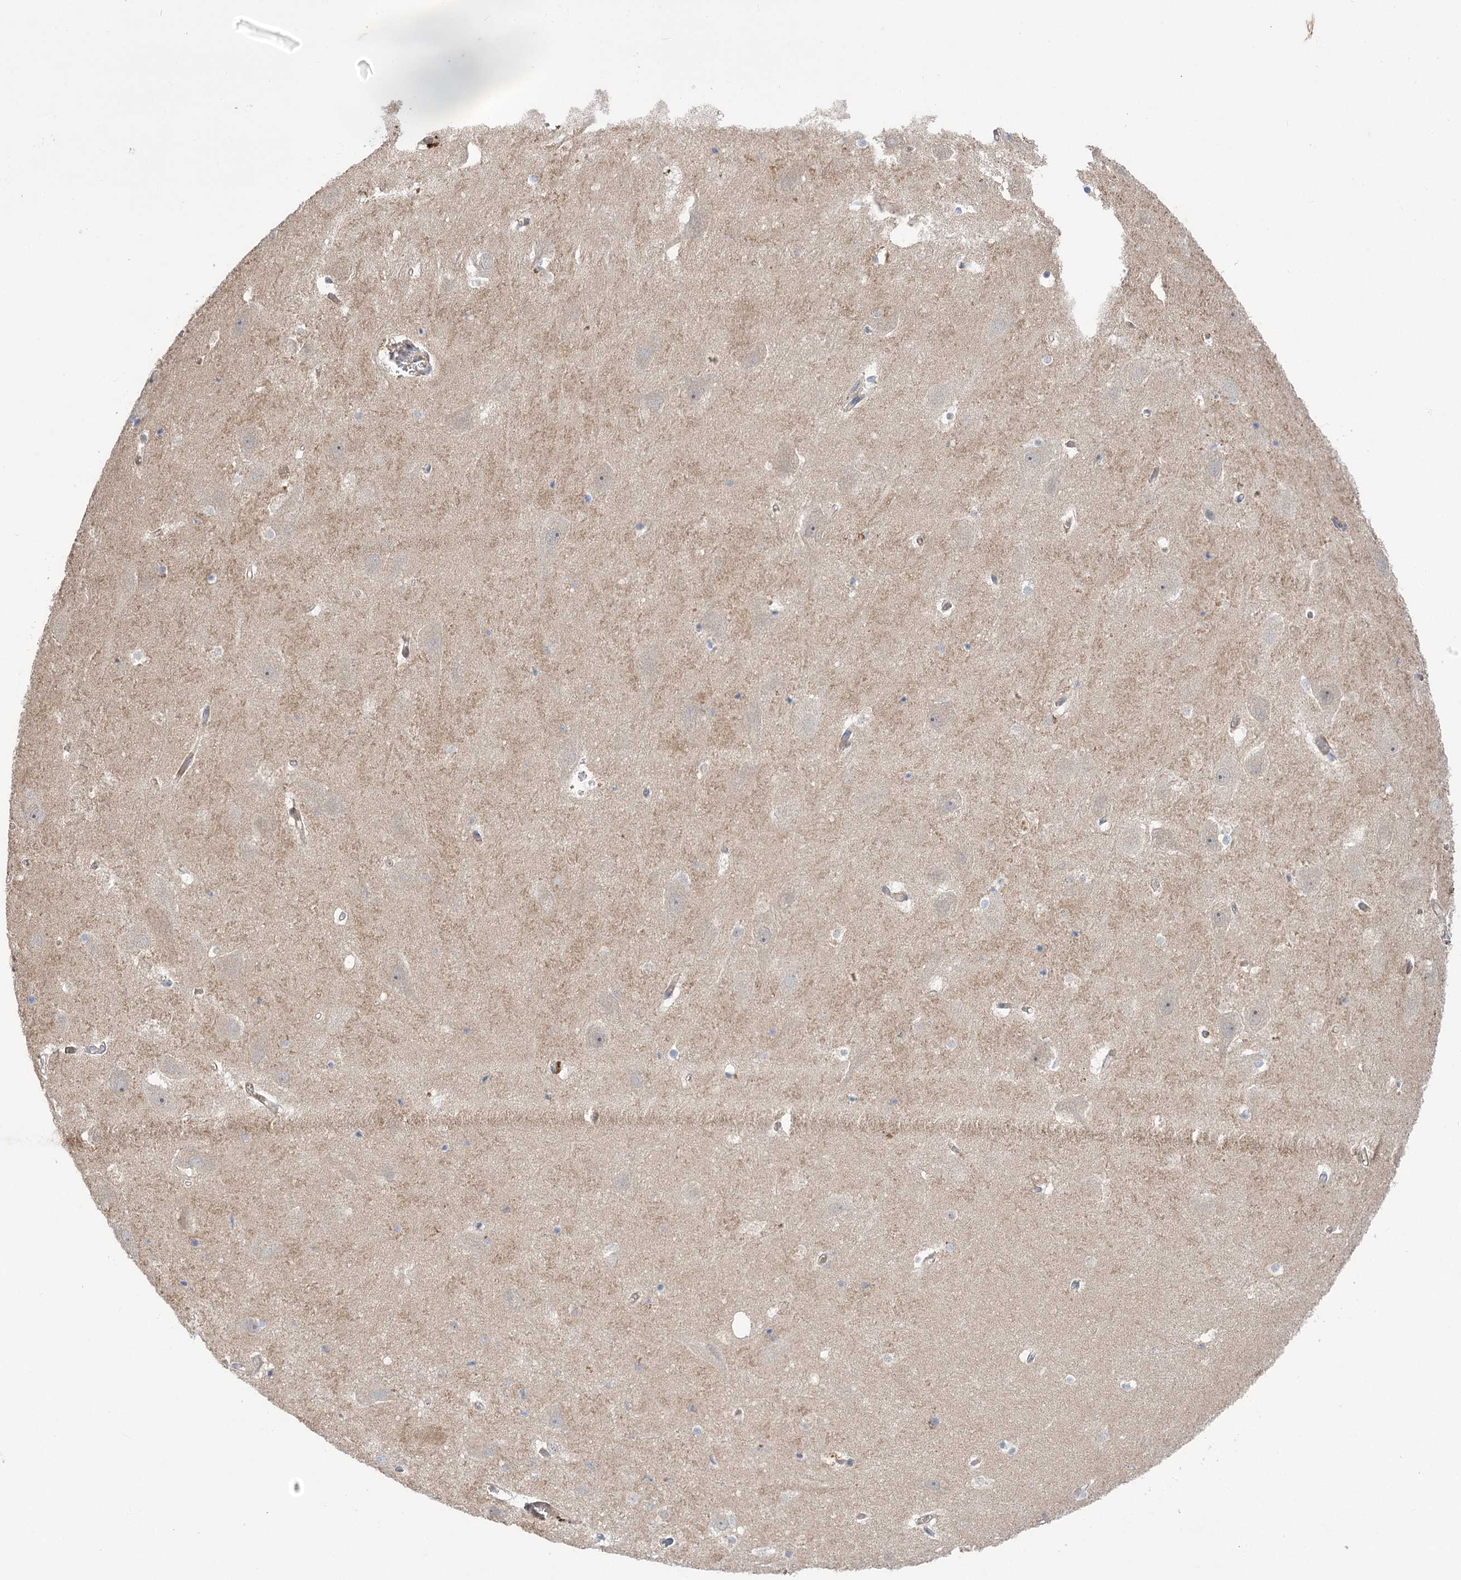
{"staining": {"intensity": "negative", "quantity": "none", "location": "none"}, "tissue": "hippocampus", "cell_type": "Glial cells", "image_type": "normal", "snomed": [{"axis": "morphology", "description": "Normal tissue, NOS"}, {"axis": "topography", "description": "Hippocampus"}], "caption": "Normal hippocampus was stained to show a protein in brown. There is no significant staining in glial cells. (DAB (3,3'-diaminobenzidine) IHC with hematoxylin counter stain).", "gene": "TRUB1", "patient": {"sex": "female", "age": 52}}